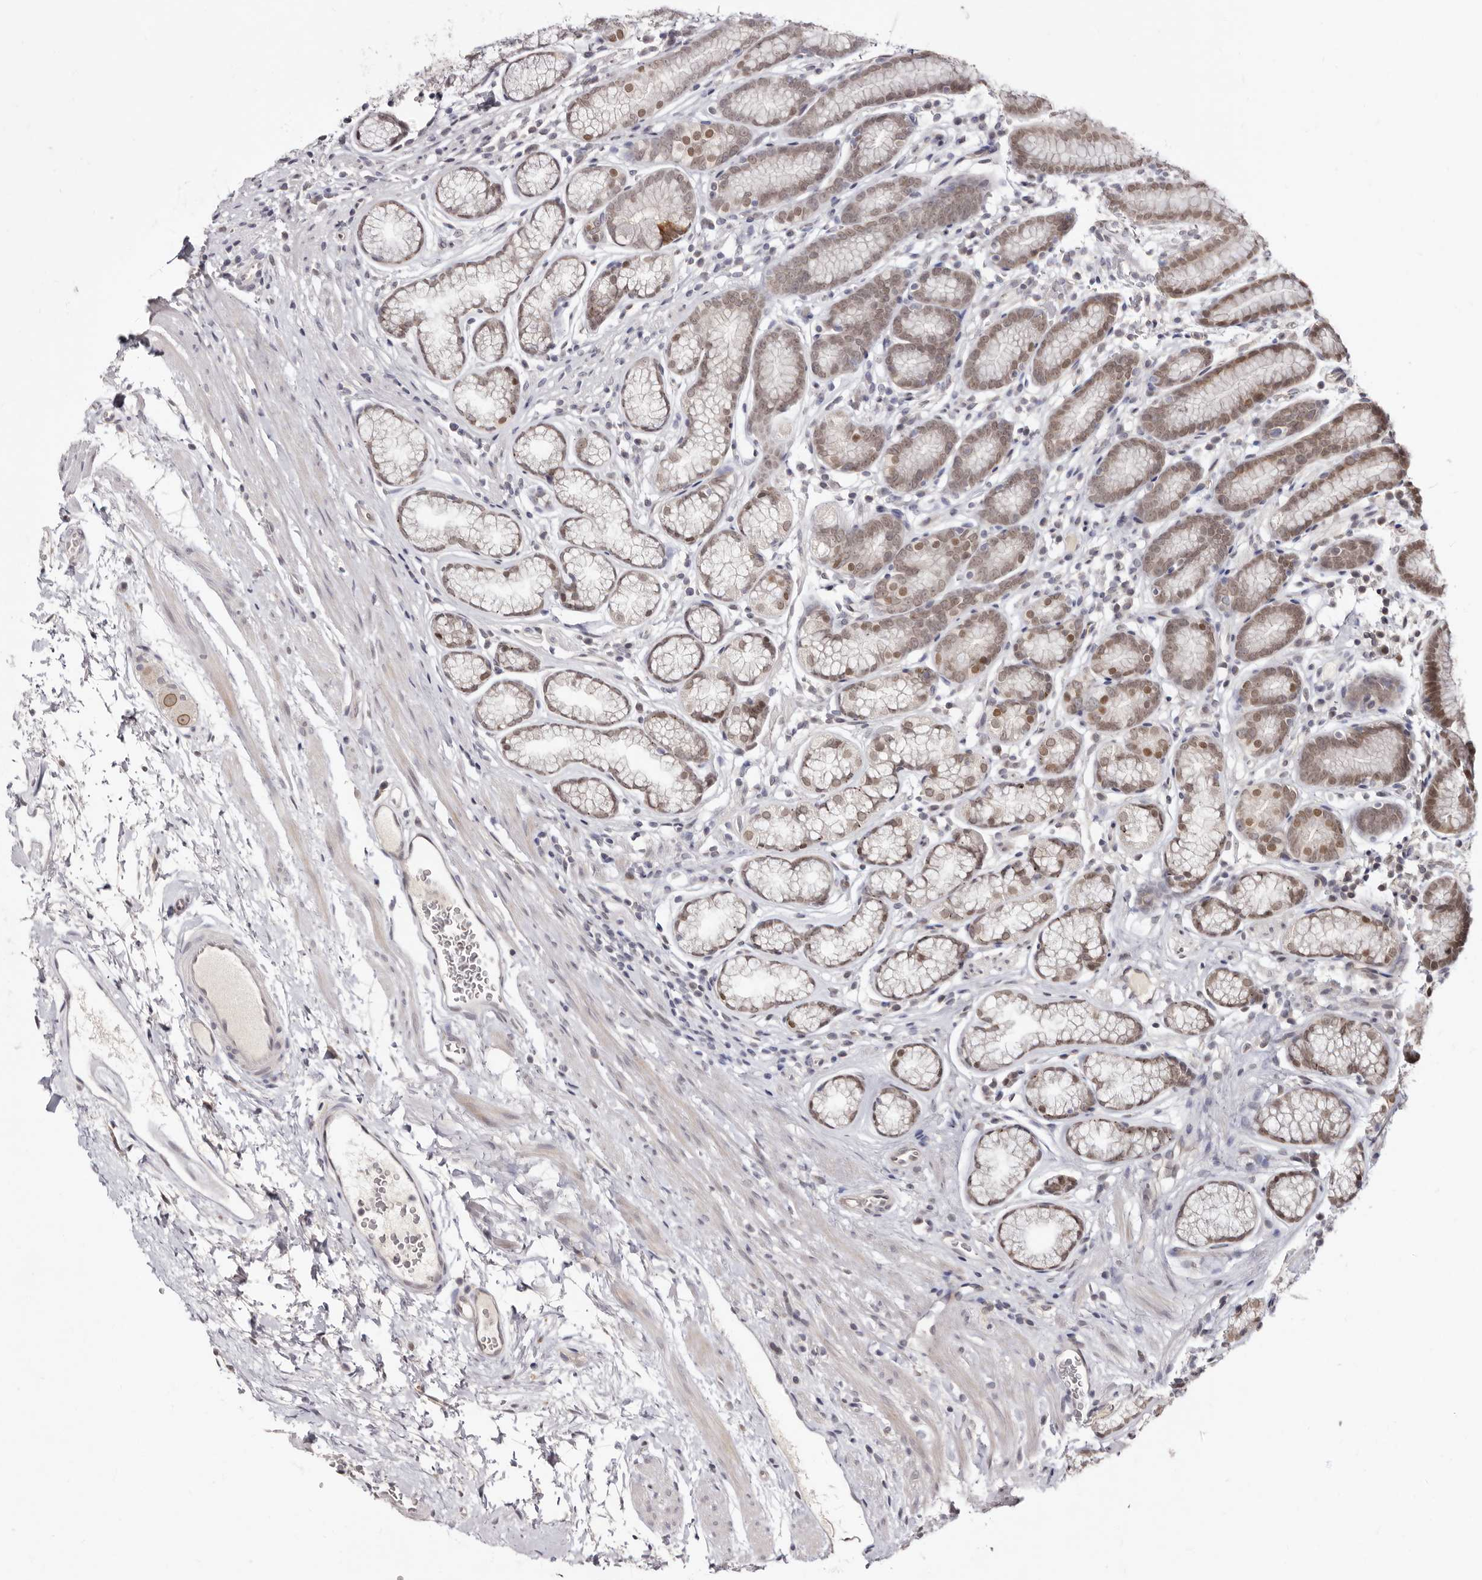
{"staining": {"intensity": "moderate", "quantity": ">75%", "location": "nuclear"}, "tissue": "stomach", "cell_type": "Glandular cells", "image_type": "normal", "snomed": [{"axis": "morphology", "description": "Normal tissue, NOS"}, {"axis": "topography", "description": "Stomach"}], "caption": "Normal stomach demonstrates moderate nuclear positivity in approximately >75% of glandular cells, visualized by immunohistochemistry.", "gene": "LCORL", "patient": {"sex": "male", "age": 42}}